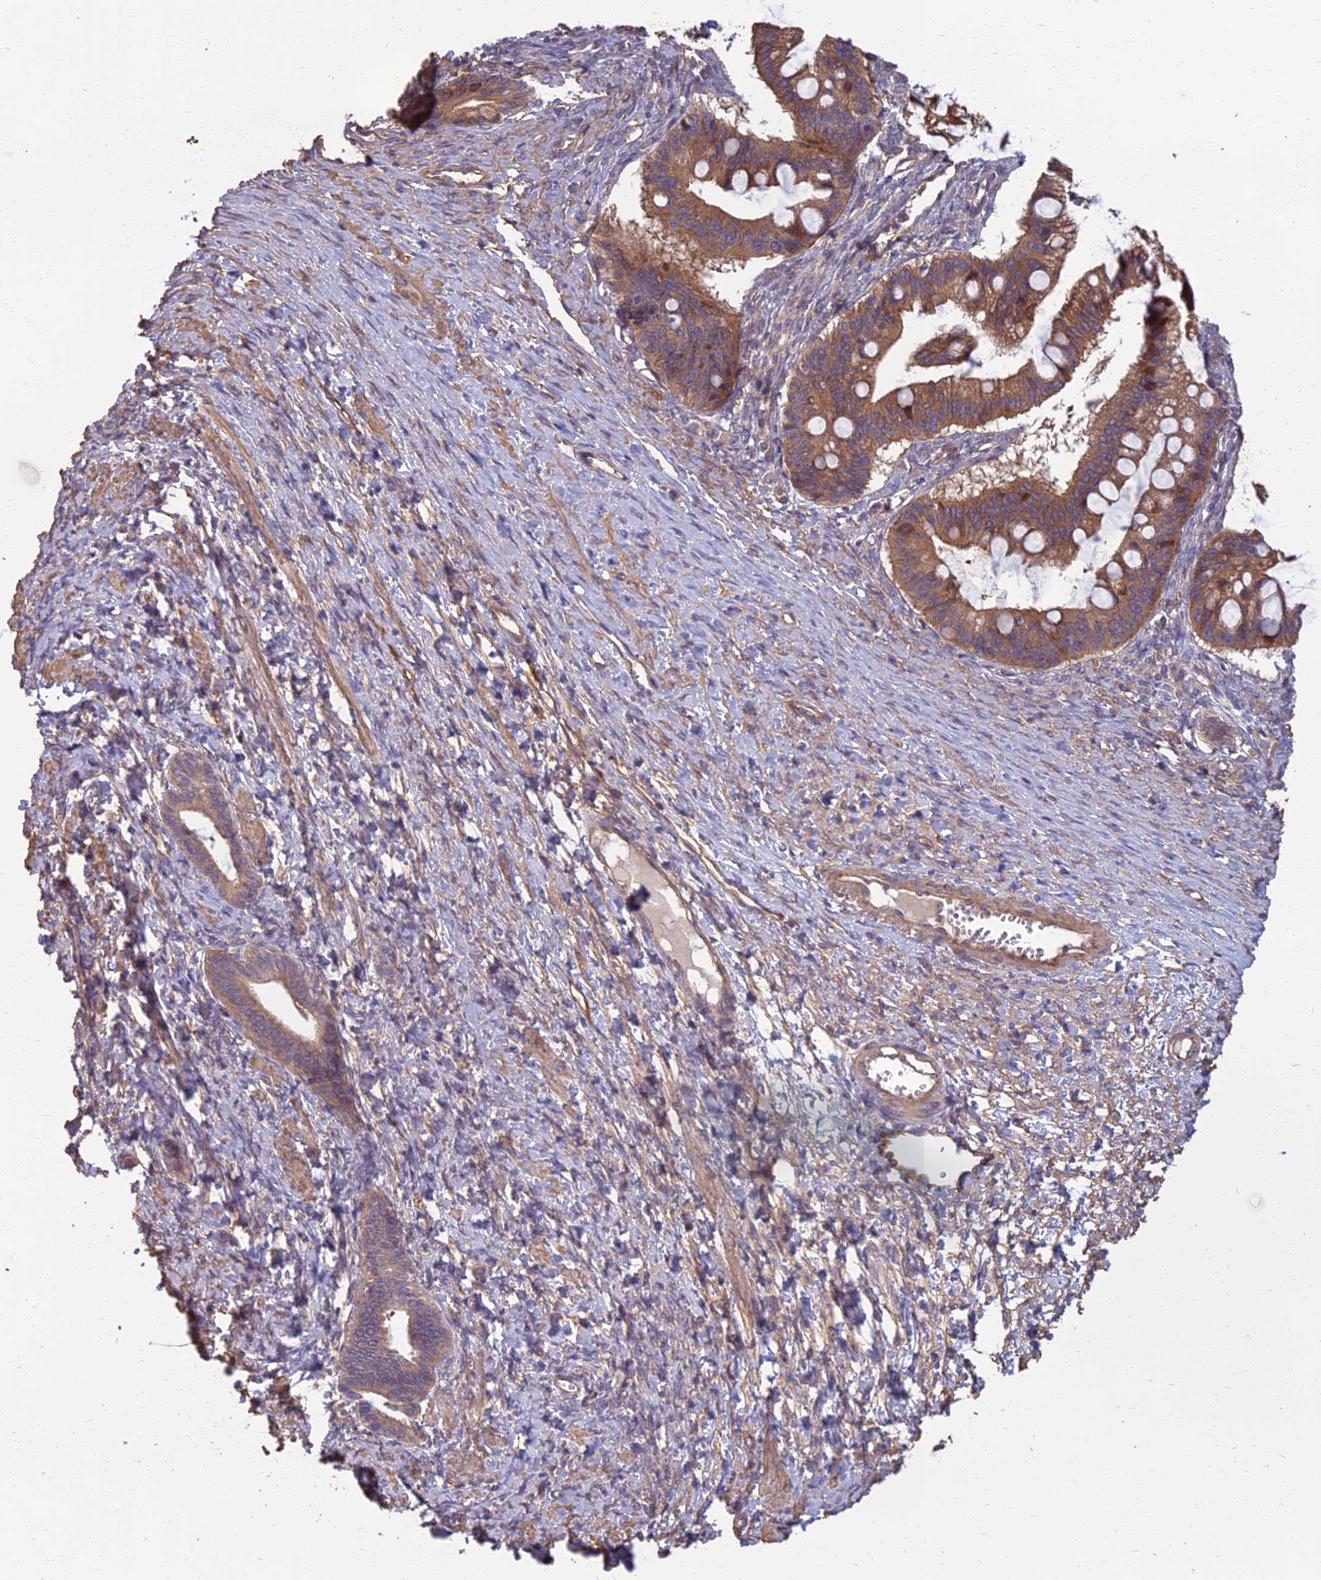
{"staining": {"intensity": "moderate", "quantity": ">75%", "location": "cytoplasmic/membranous"}, "tissue": "ovarian cancer", "cell_type": "Tumor cells", "image_type": "cancer", "snomed": [{"axis": "morphology", "description": "Cystadenocarcinoma, mucinous, NOS"}, {"axis": "topography", "description": "Ovary"}], "caption": "Brown immunohistochemical staining in ovarian mucinous cystadenocarcinoma shows moderate cytoplasmic/membranous positivity in approximately >75% of tumor cells.", "gene": "WDR24", "patient": {"sex": "female", "age": 73}}